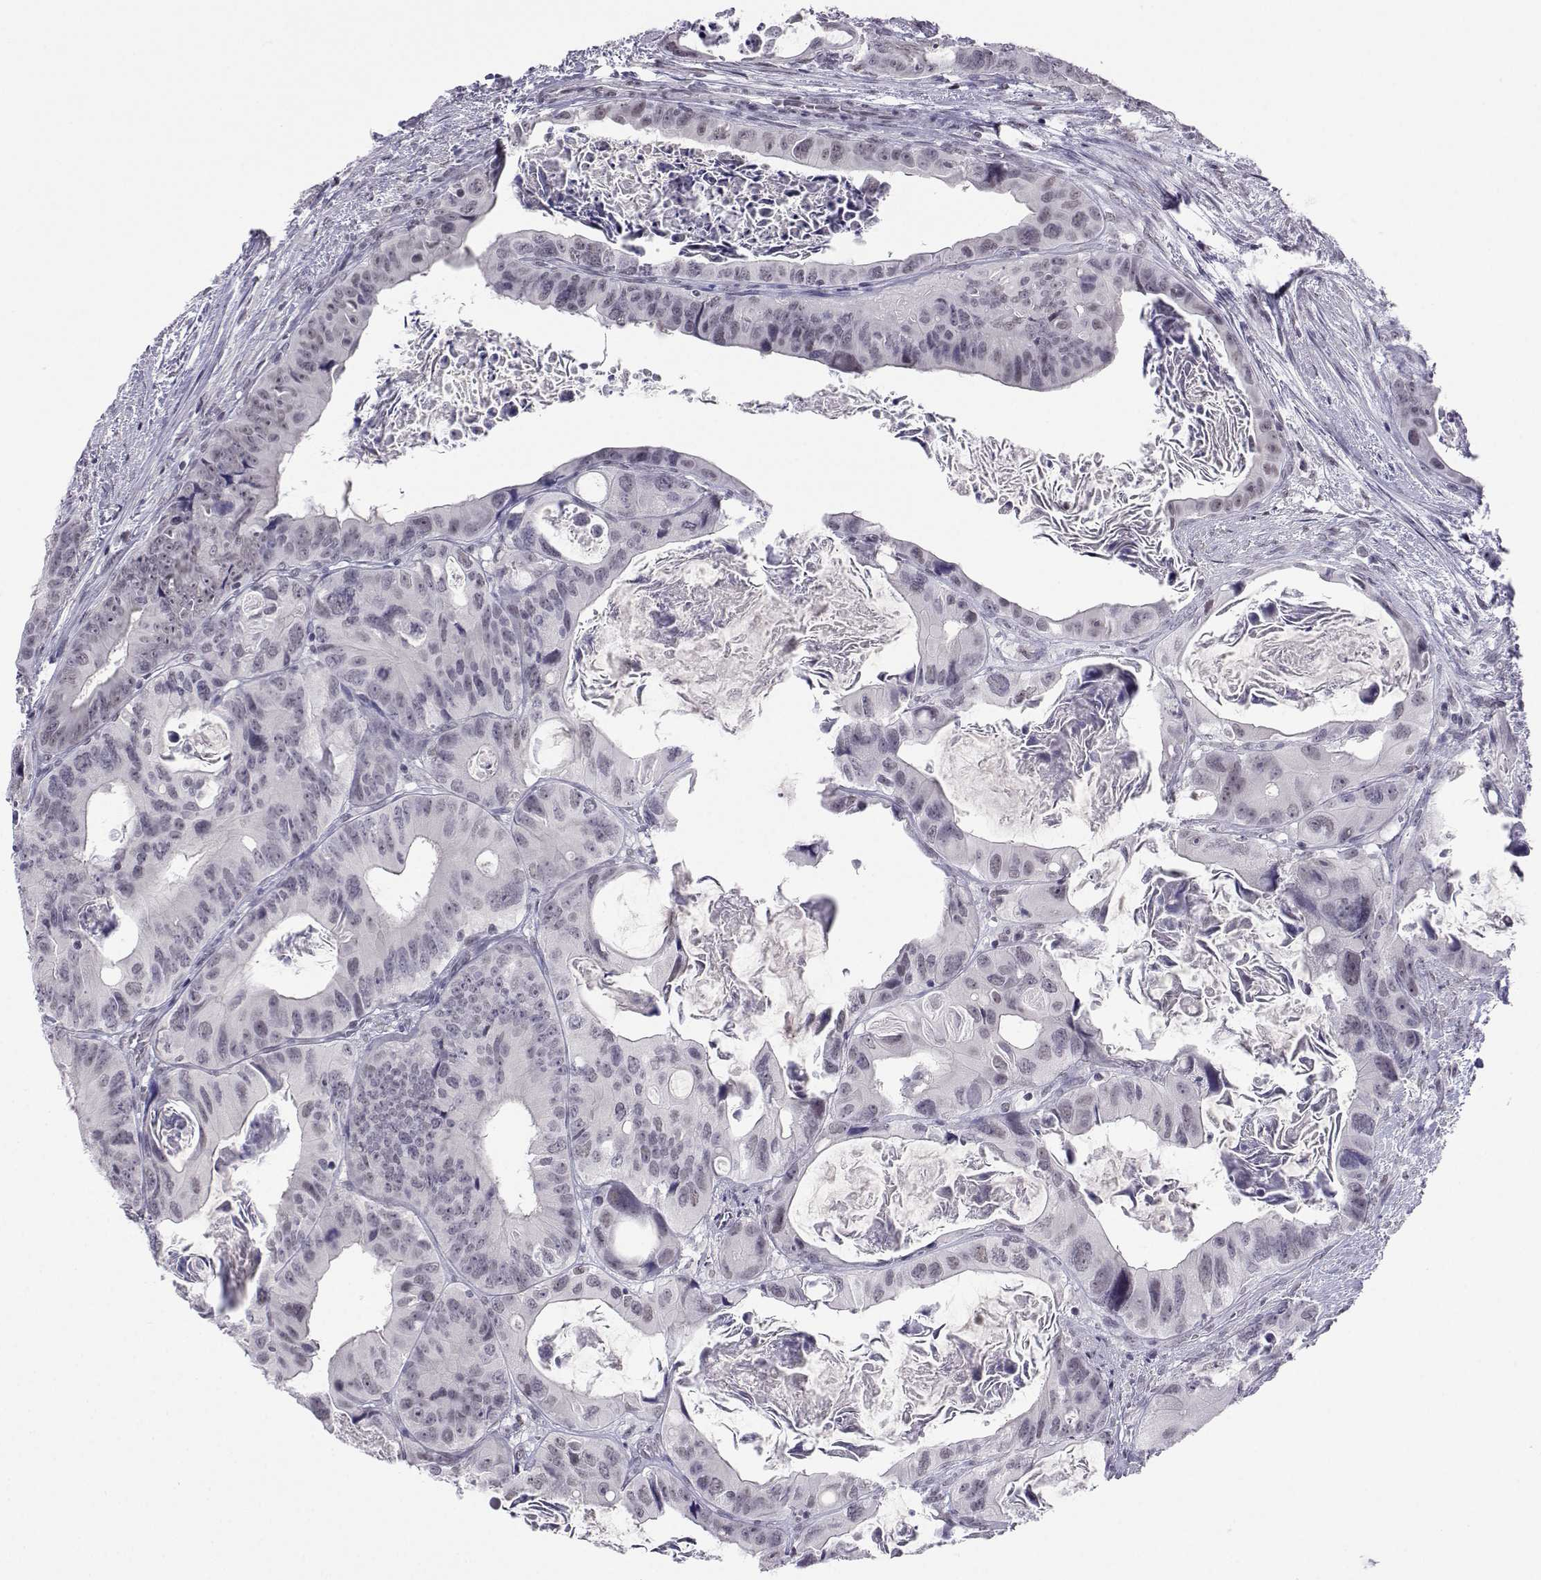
{"staining": {"intensity": "negative", "quantity": "none", "location": "none"}, "tissue": "colorectal cancer", "cell_type": "Tumor cells", "image_type": "cancer", "snomed": [{"axis": "morphology", "description": "Adenocarcinoma, NOS"}, {"axis": "topography", "description": "Rectum"}], "caption": "Immunohistochemistry micrograph of neoplastic tissue: colorectal cancer (adenocarcinoma) stained with DAB exhibits no significant protein staining in tumor cells.", "gene": "MED26", "patient": {"sex": "male", "age": 64}}